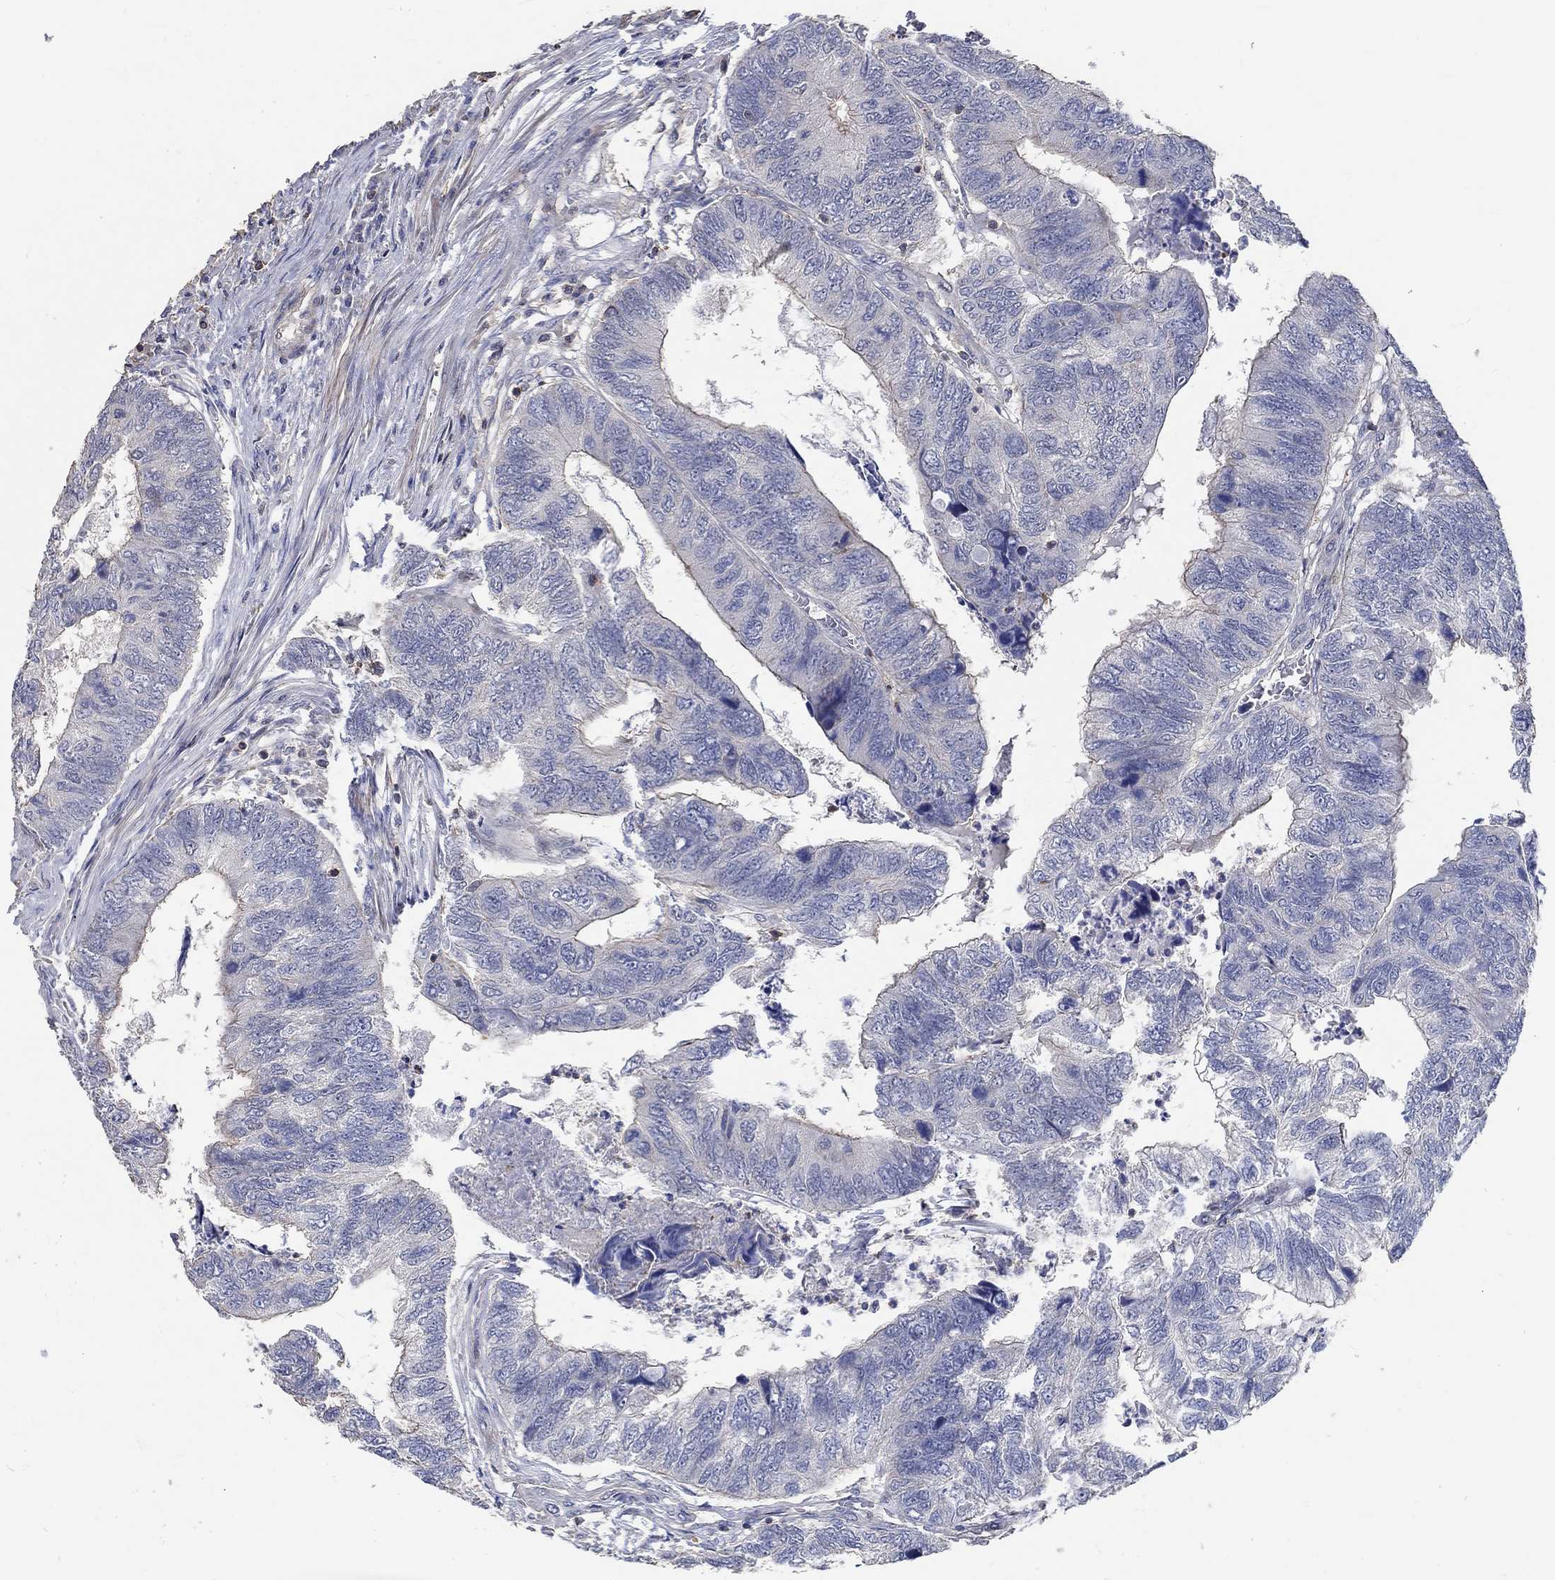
{"staining": {"intensity": "negative", "quantity": "none", "location": "none"}, "tissue": "colorectal cancer", "cell_type": "Tumor cells", "image_type": "cancer", "snomed": [{"axis": "morphology", "description": "Adenocarcinoma, NOS"}, {"axis": "topography", "description": "Colon"}], "caption": "Tumor cells show no significant protein expression in colorectal adenocarcinoma.", "gene": "TNFAIP8L3", "patient": {"sex": "female", "age": 67}}